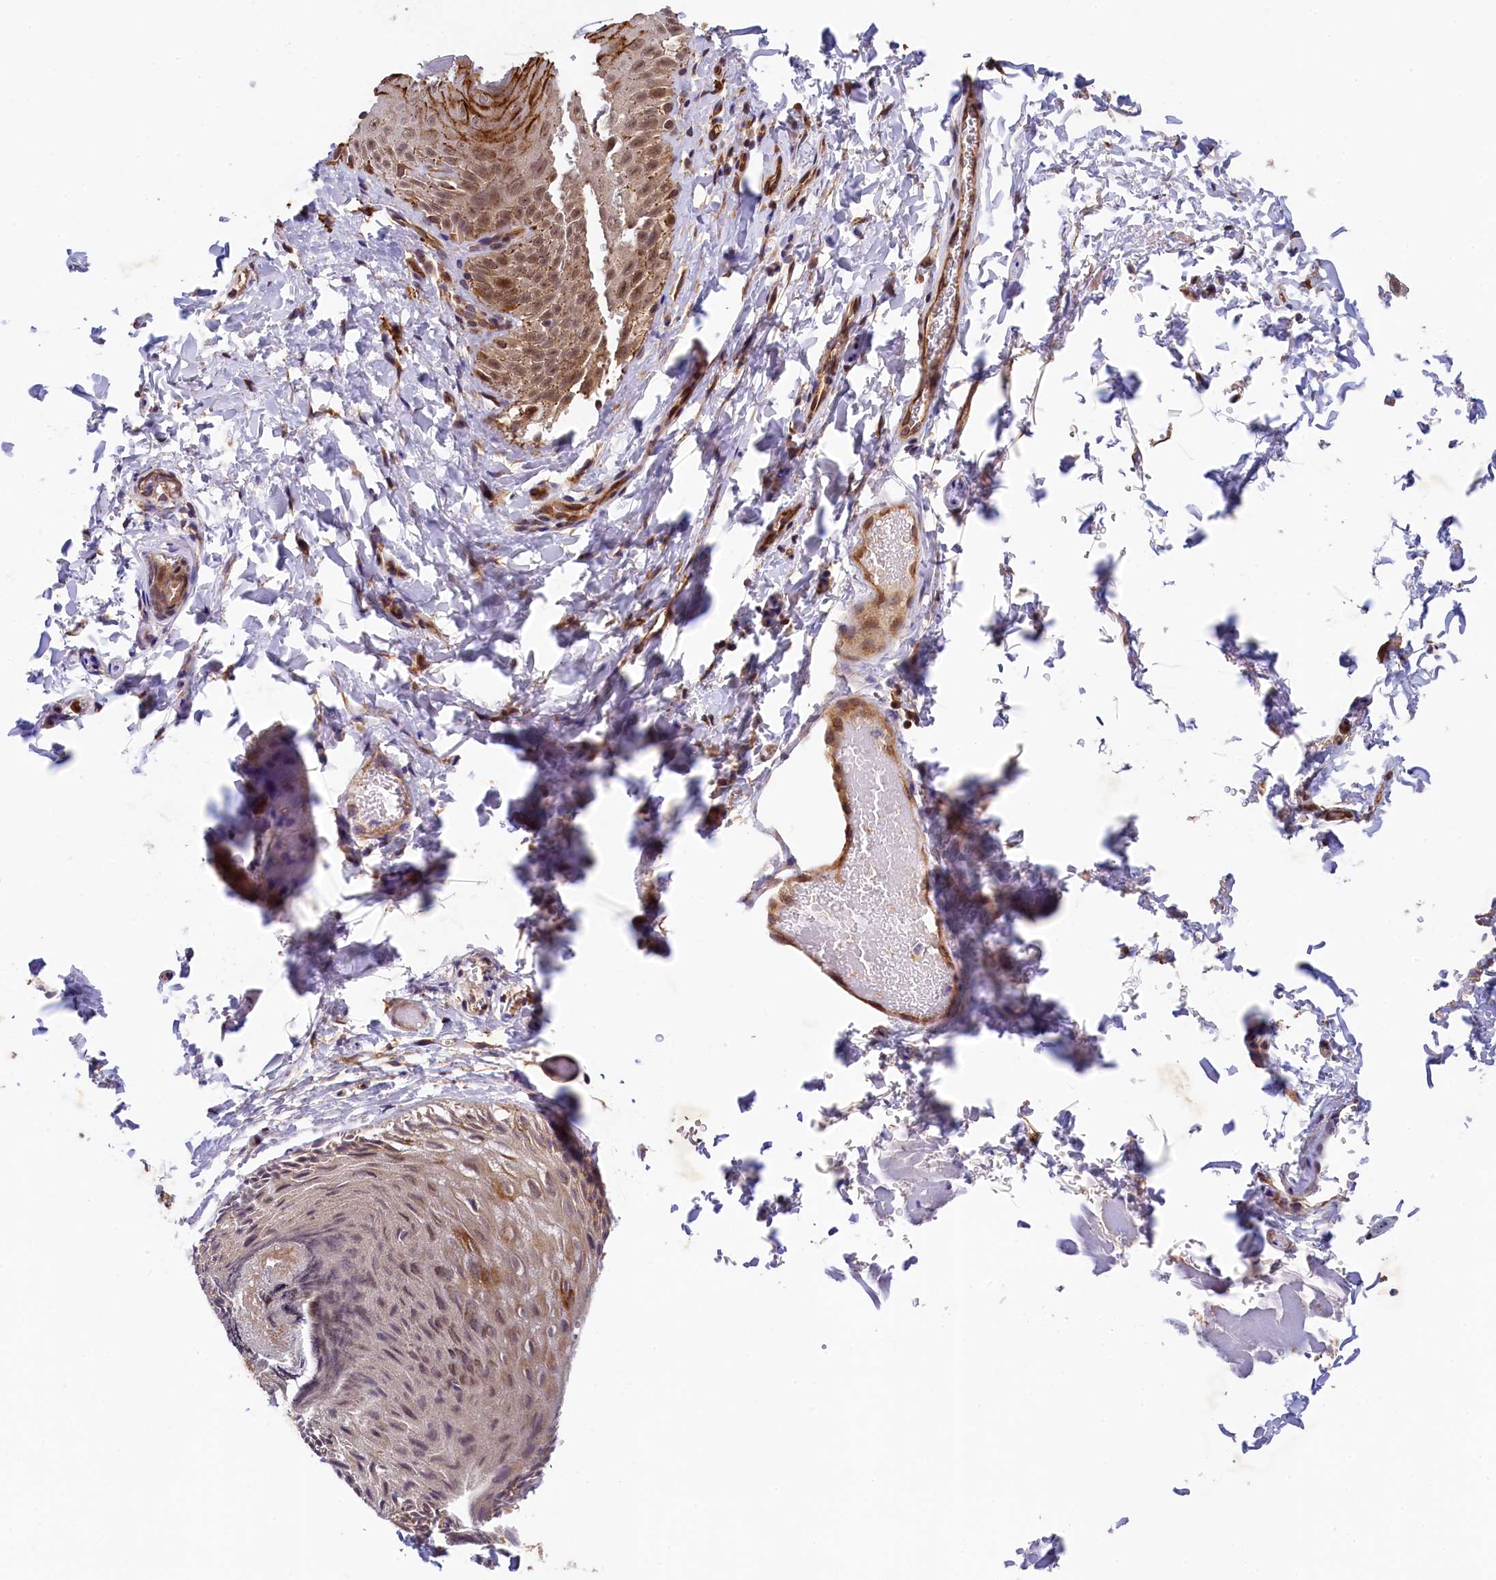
{"staining": {"intensity": "moderate", "quantity": "<25%", "location": "cytoplasmic/membranous"}, "tissue": "skin", "cell_type": "Epidermal cells", "image_type": "normal", "snomed": [{"axis": "morphology", "description": "Normal tissue, NOS"}, {"axis": "topography", "description": "Anal"}], "caption": "DAB immunohistochemical staining of unremarkable skin shows moderate cytoplasmic/membranous protein positivity in about <25% of epidermal cells. (brown staining indicates protein expression, while blue staining denotes nuclei).", "gene": "ARL14EP", "patient": {"sex": "male", "age": 44}}